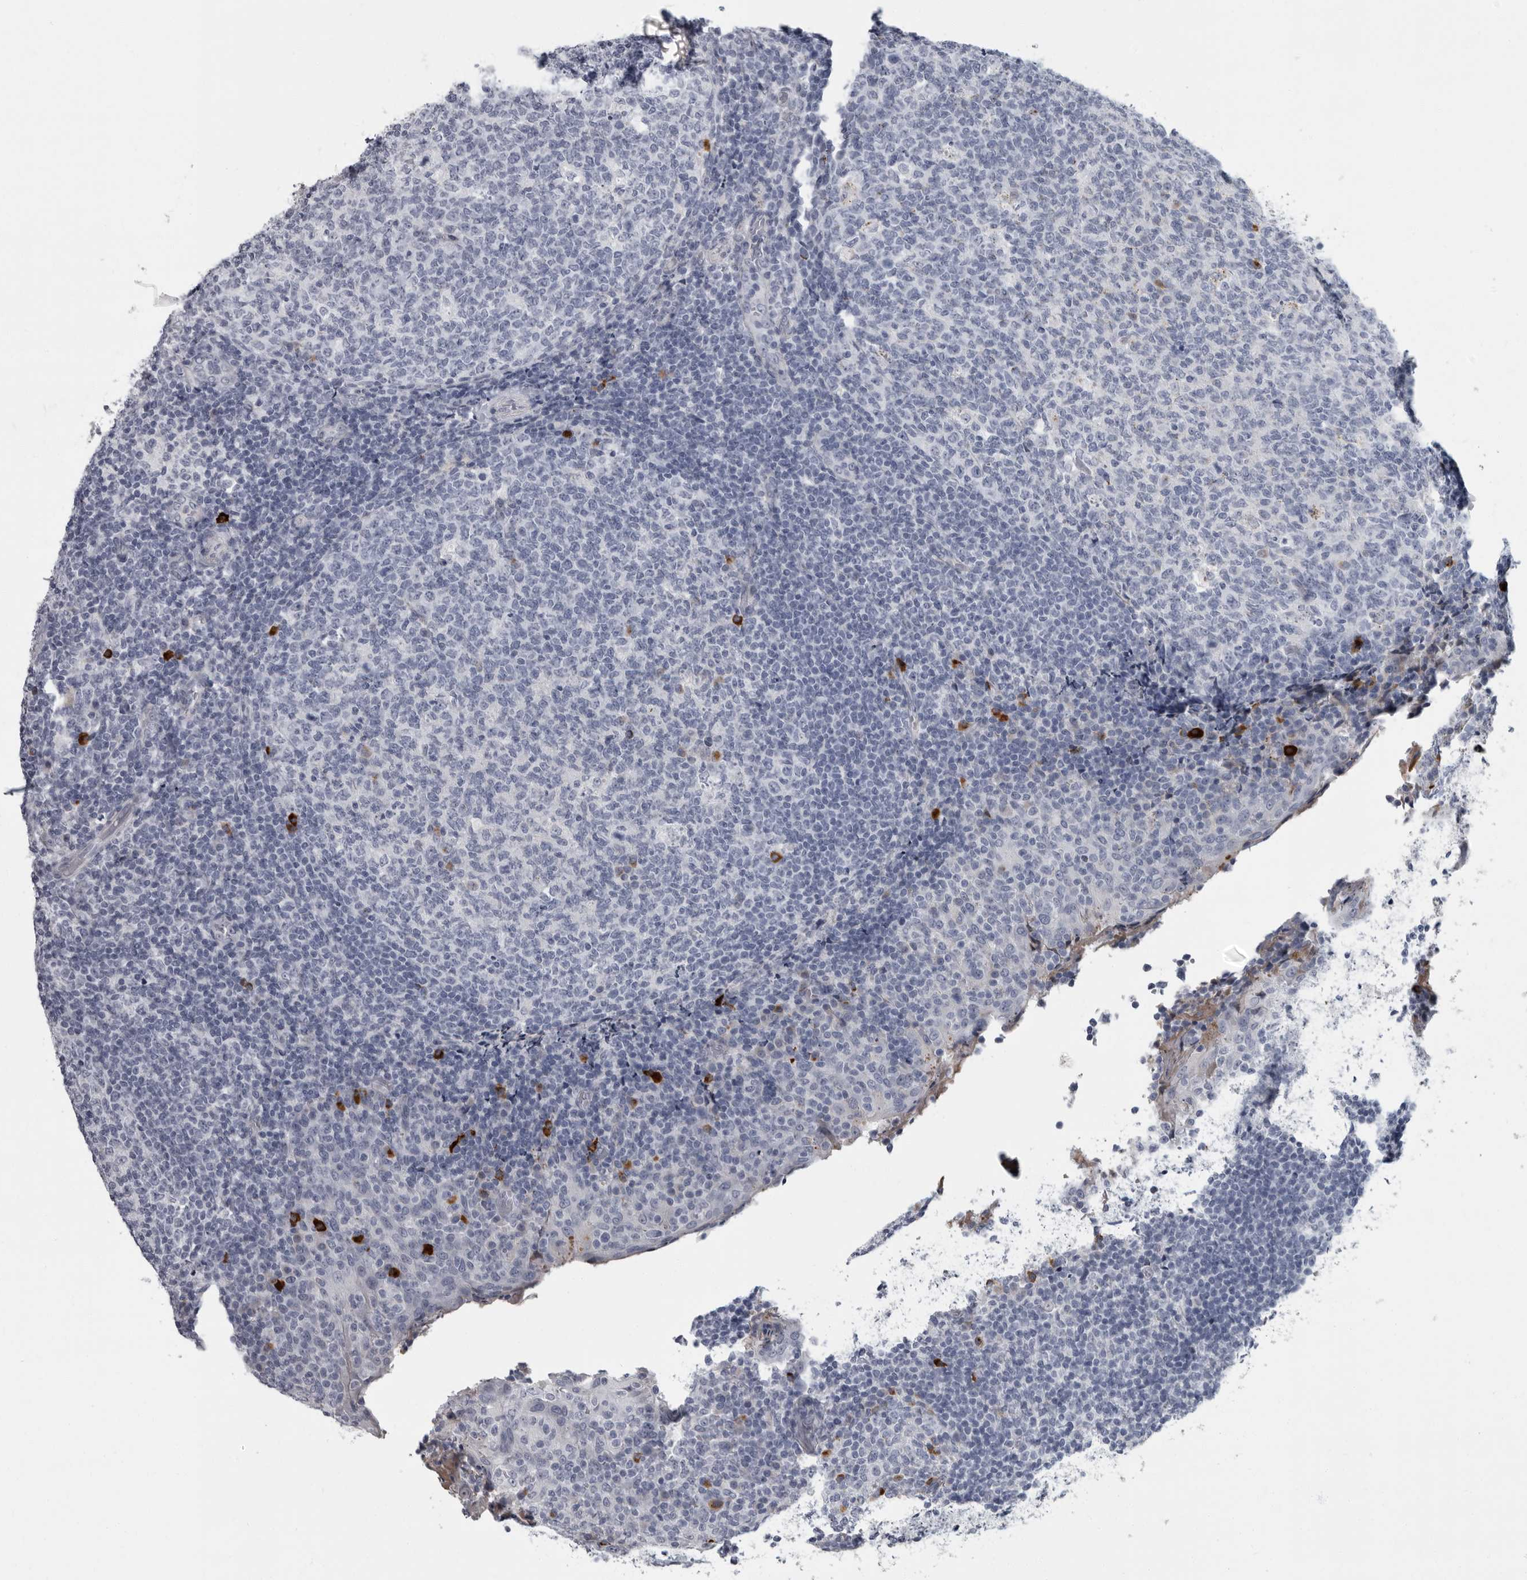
{"staining": {"intensity": "strong", "quantity": "<25%", "location": "cytoplasmic/membranous"}, "tissue": "tonsil", "cell_type": "Germinal center cells", "image_type": "normal", "snomed": [{"axis": "morphology", "description": "Normal tissue, NOS"}, {"axis": "topography", "description": "Tonsil"}], "caption": "Unremarkable tonsil demonstrates strong cytoplasmic/membranous expression in about <25% of germinal center cells The staining is performed using DAB (3,3'-diaminobenzidine) brown chromogen to label protein expression. The nuclei are counter-stained blue using hematoxylin..", "gene": "SLC25A39", "patient": {"sex": "female", "age": 19}}